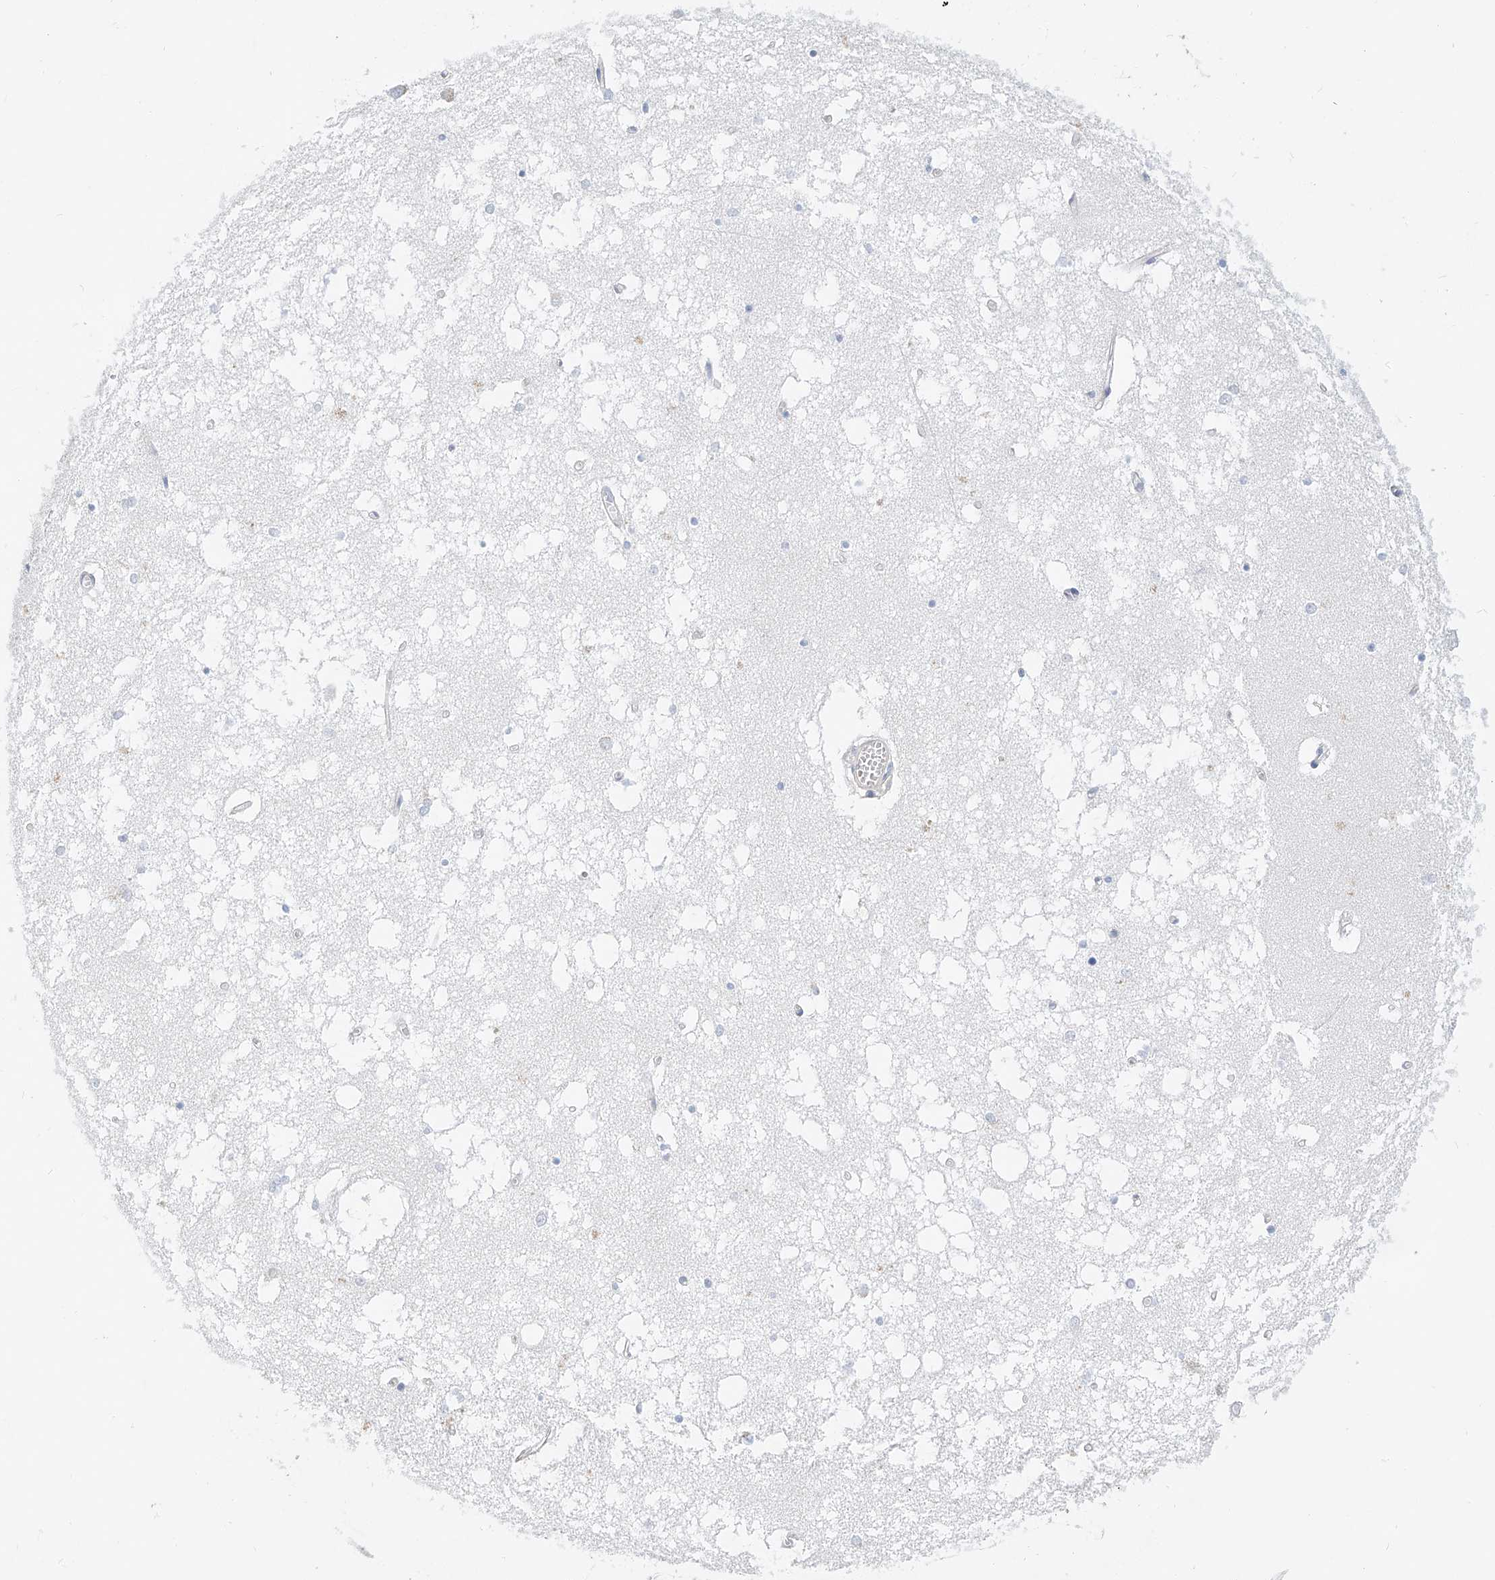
{"staining": {"intensity": "negative", "quantity": "none", "location": "none"}, "tissue": "hippocampus", "cell_type": "Glial cells", "image_type": "normal", "snomed": [{"axis": "morphology", "description": "Normal tissue, NOS"}, {"axis": "topography", "description": "Hippocampus"}], "caption": "Immunohistochemistry (IHC) photomicrograph of unremarkable hippocampus: hippocampus stained with DAB (3,3'-diaminobenzidine) displays no significant protein positivity in glial cells.", "gene": "SBSPON", "patient": {"sex": "male", "age": 70}}